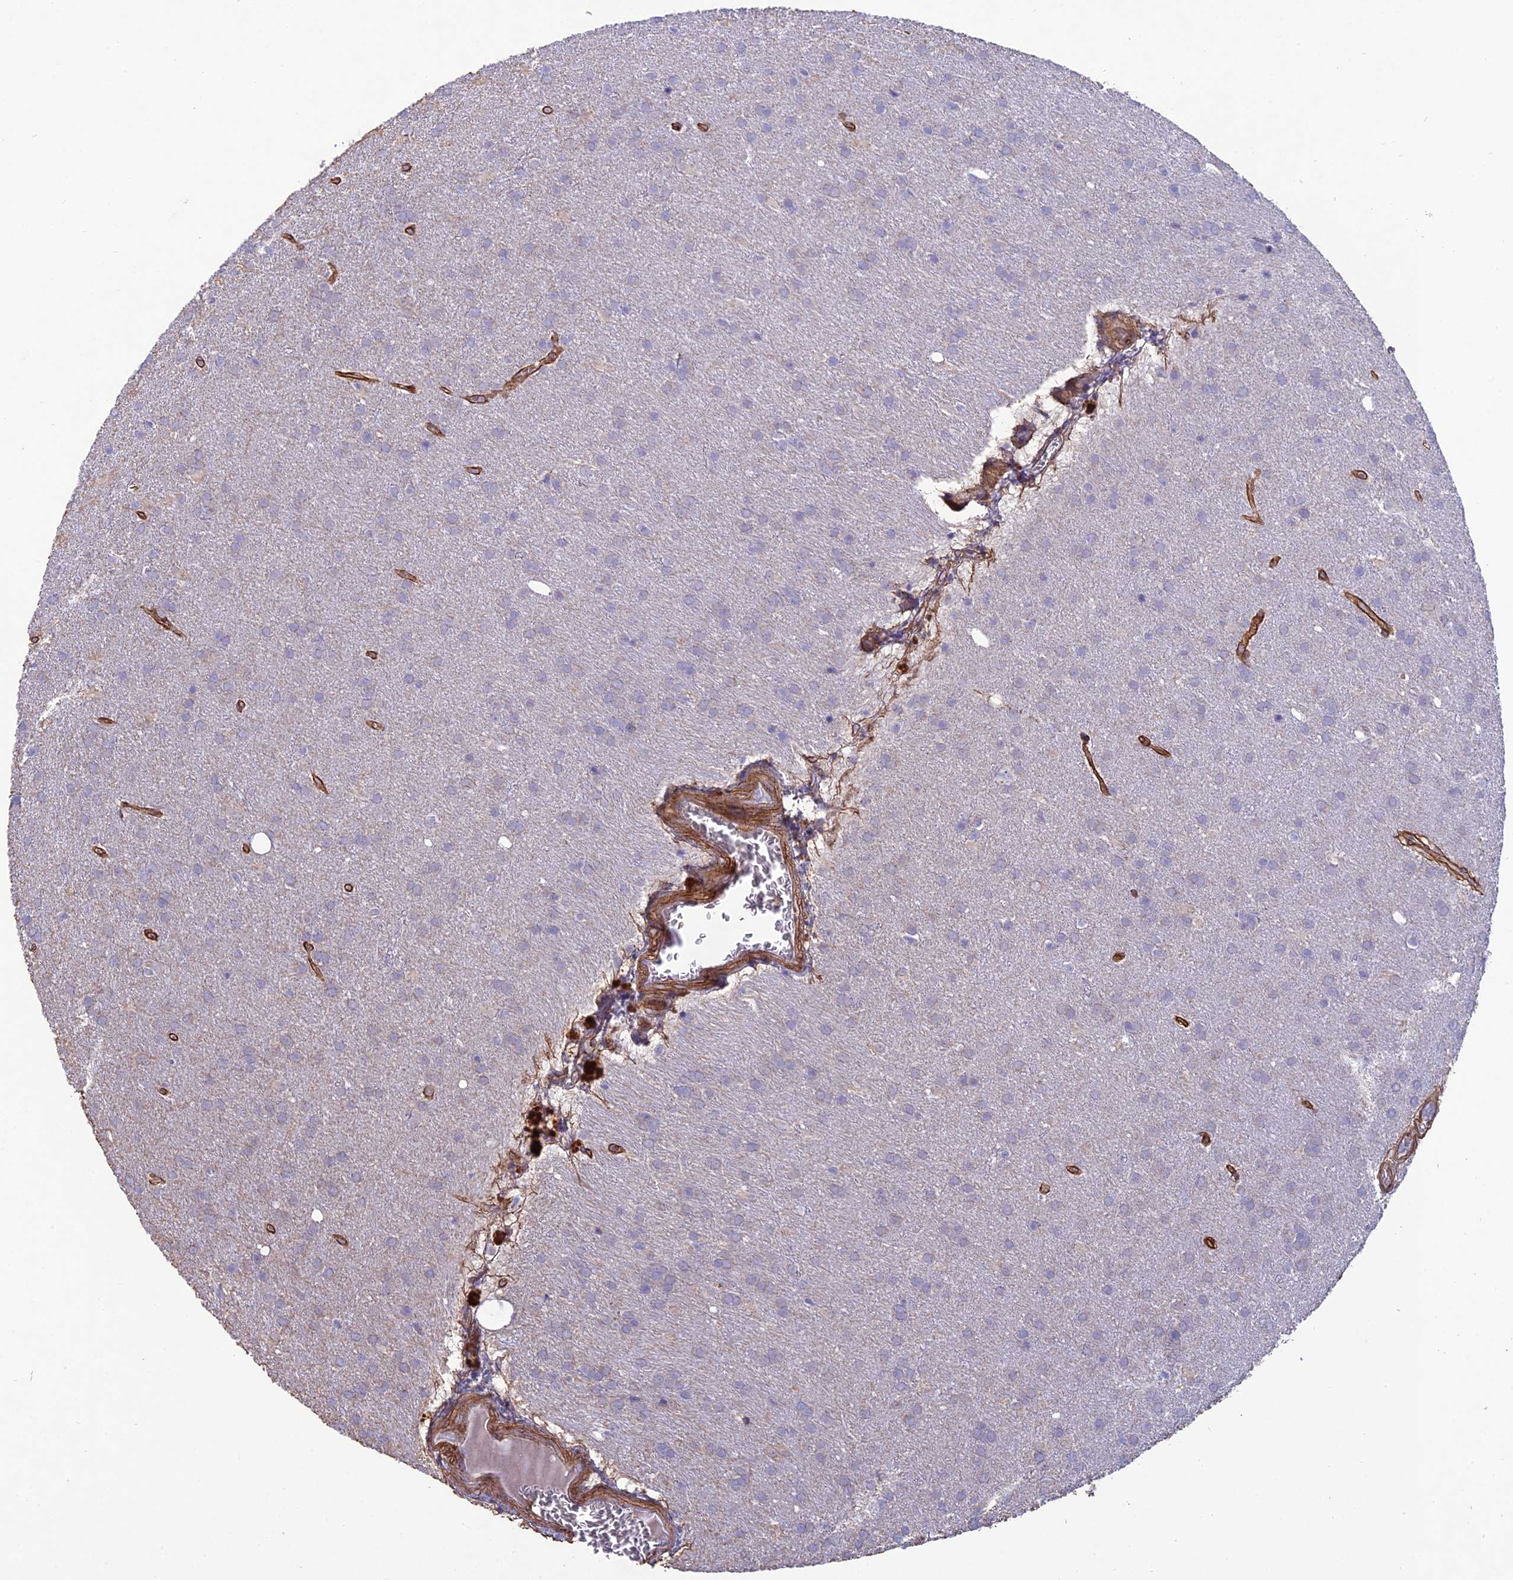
{"staining": {"intensity": "negative", "quantity": "none", "location": "none"}, "tissue": "glioma", "cell_type": "Tumor cells", "image_type": "cancer", "snomed": [{"axis": "morphology", "description": "Glioma, malignant, Low grade"}, {"axis": "topography", "description": "Brain"}], "caption": "The immunohistochemistry (IHC) micrograph has no significant positivity in tumor cells of glioma tissue.", "gene": "TNS1", "patient": {"sex": "female", "age": 32}}